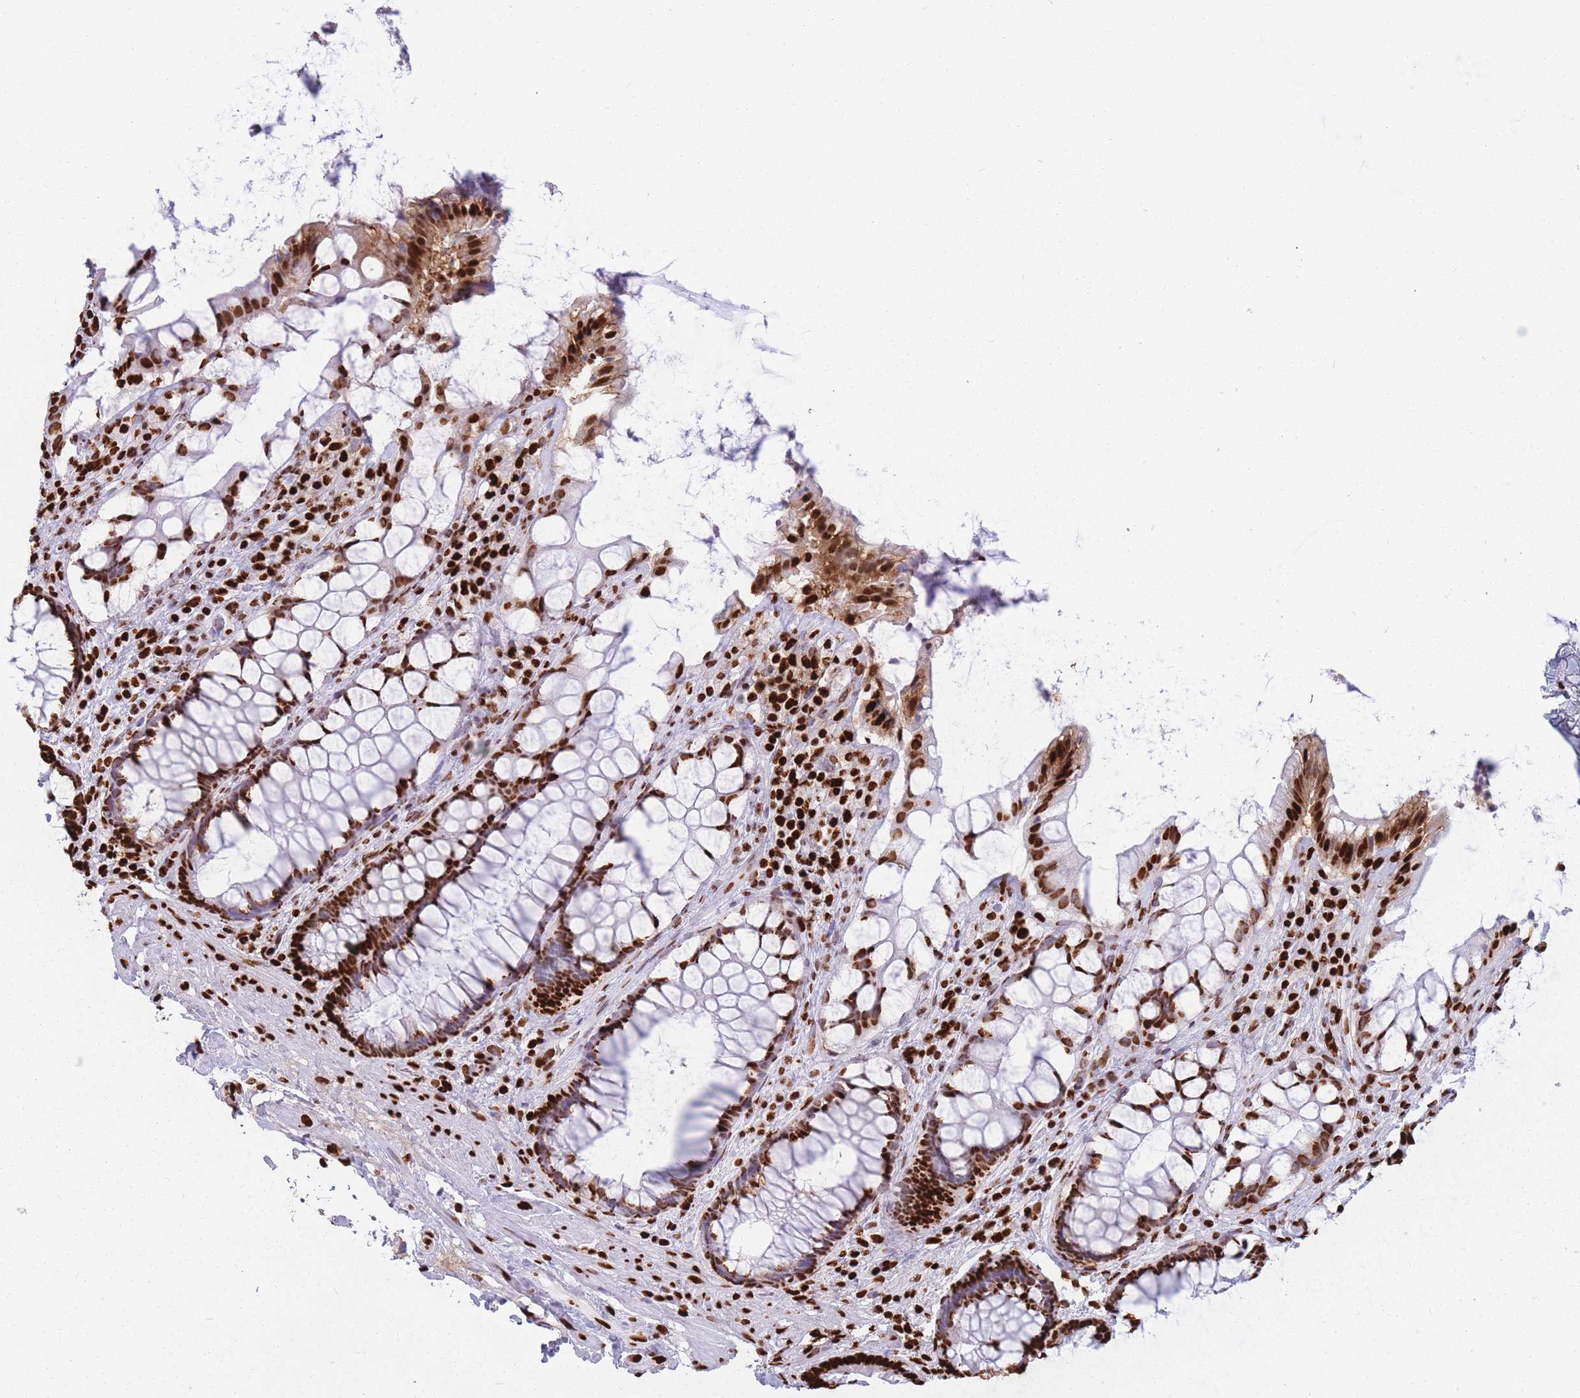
{"staining": {"intensity": "strong", "quantity": ">75%", "location": "cytoplasmic/membranous,nuclear"}, "tissue": "rectum", "cell_type": "Glandular cells", "image_type": "normal", "snomed": [{"axis": "morphology", "description": "Normal tissue, NOS"}, {"axis": "topography", "description": "Rectum"}], "caption": "This micrograph reveals benign rectum stained with IHC to label a protein in brown. The cytoplasmic/membranous,nuclear of glandular cells show strong positivity for the protein. Nuclei are counter-stained blue.", "gene": "HNRNPUL1", "patient": {"sex": "female", "age": 58}}